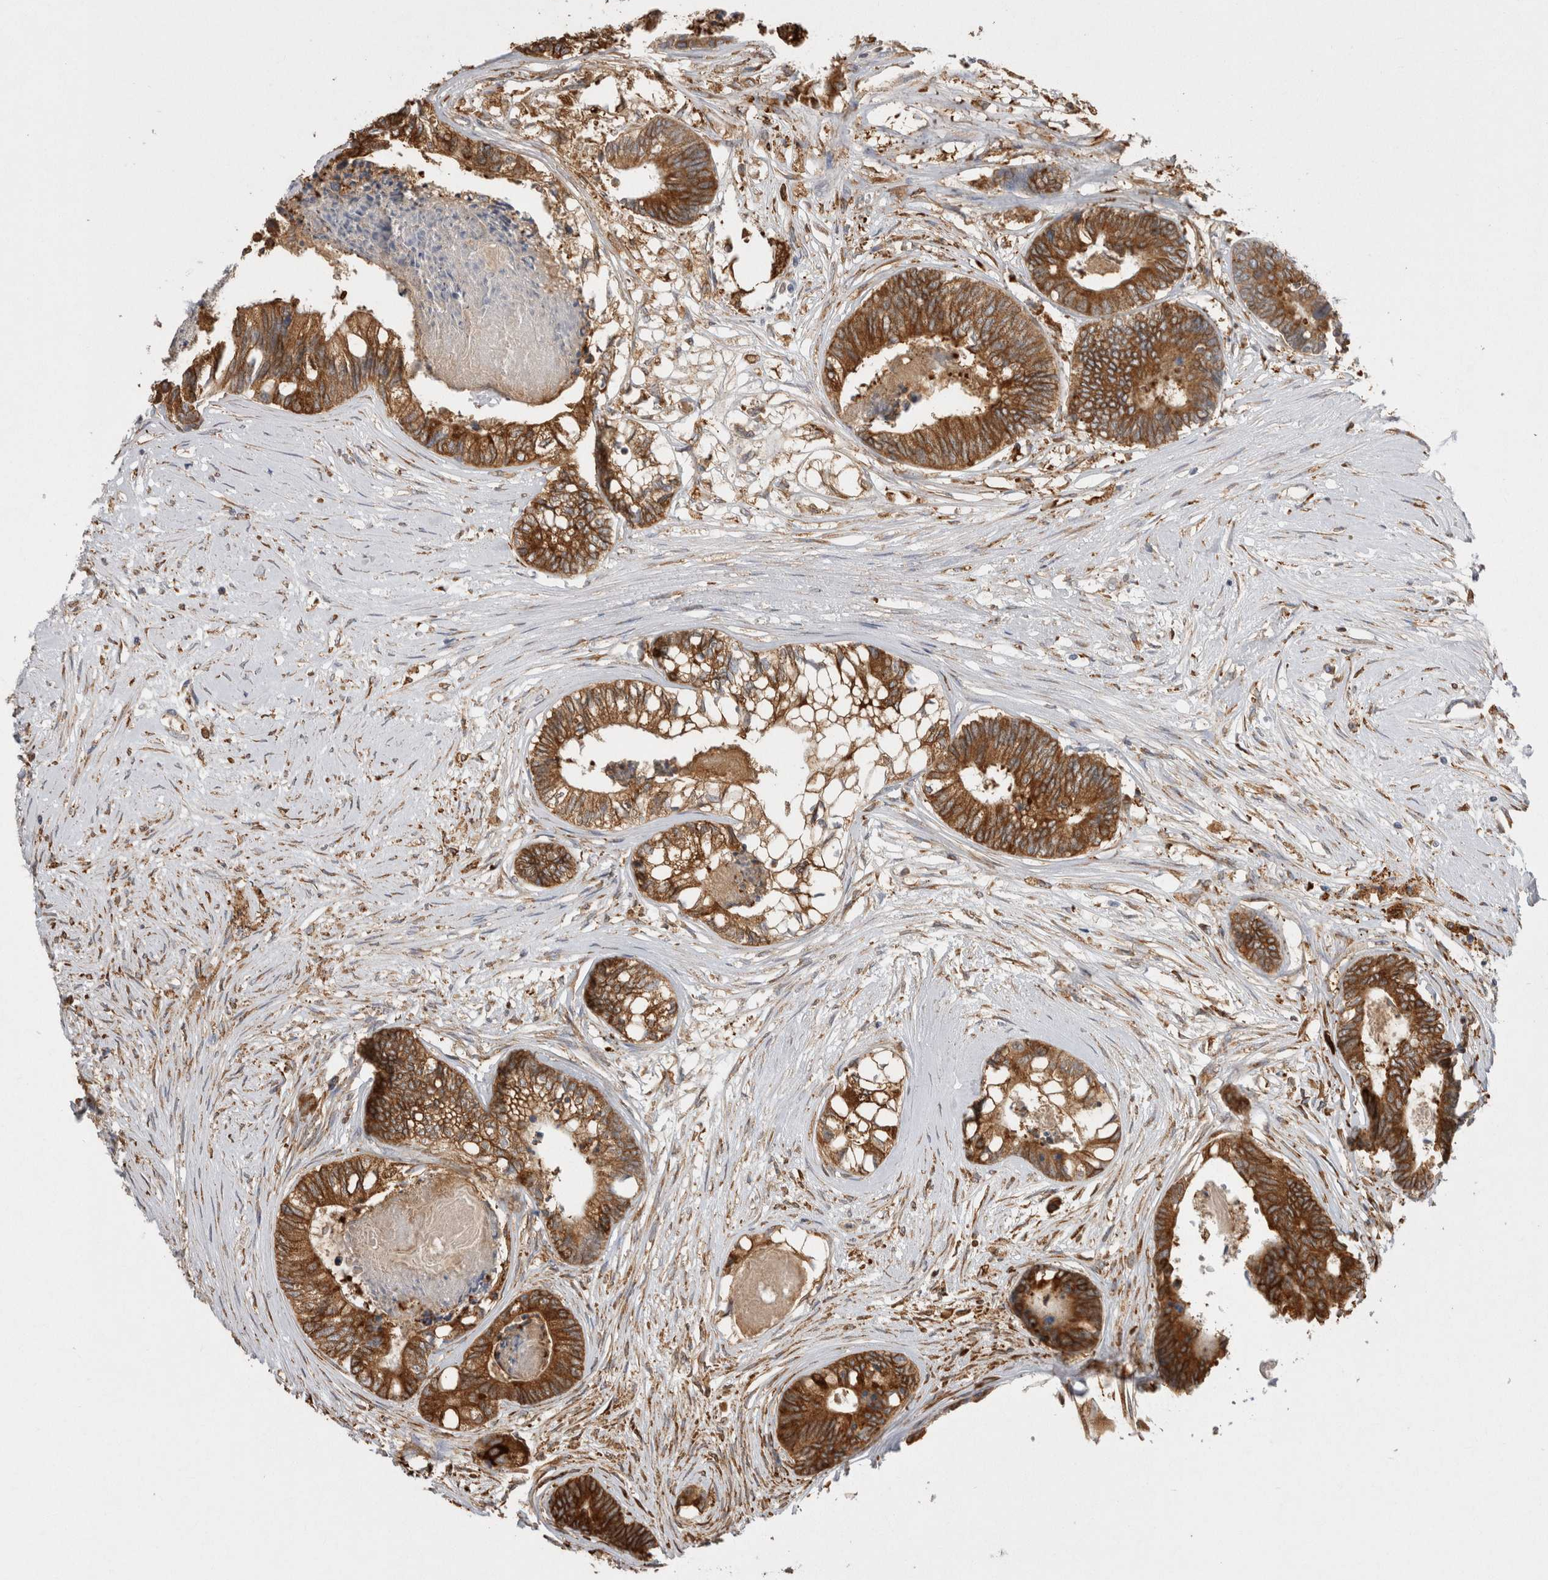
{"staining": {"intensity": "strong", "quantity": ">75%", "location": "cytoplasmic/membranous"}, "tissue": "colorectal cancer", "cell_type": "Tumor cells", "image_type": "cancer", "snomed": [{"axis": "morphology", "description": "Adenocarcinoma, NOS"}, {"axis": "topography", "description": "Rectum"}], "caption": "Colorectal cancer (adenocarcinoma) was stained to show a protein in brown. There is high levels of strong cytoplasmic/membranous positivity in approximately >75% of tumor cells.", "gene": "LRPAP1", "patient": {"sex": "male", "age": 63}}